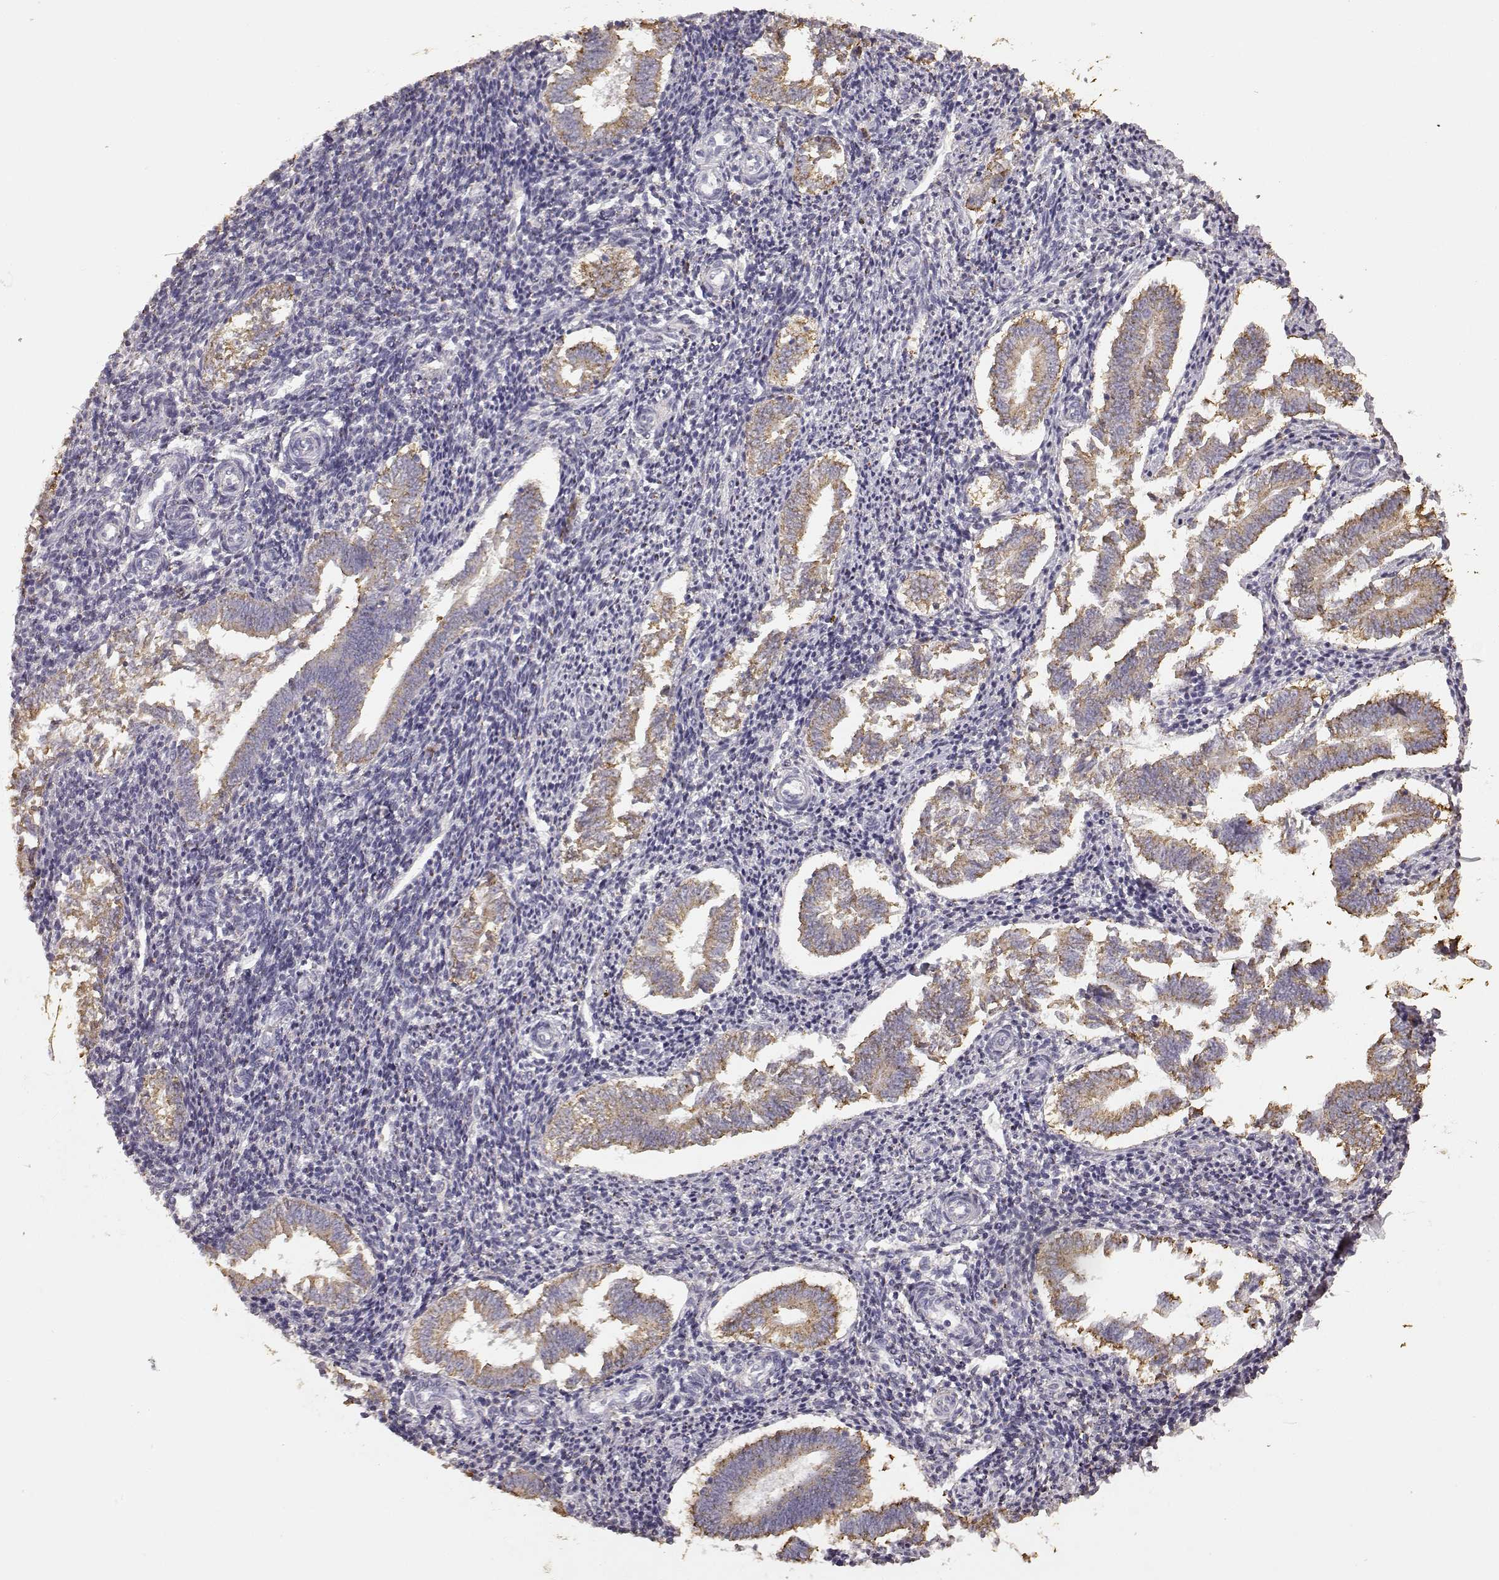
{"staining": {"intensity": "negative", "quantity": "none", "location": "none"}, "tissue": "endometrium", "cell_type": "Cells in endometrial stroma", "image_type": "normal", "snomed": [{"axis": "morphology", "description": "Normal tissue, NOS"}, {"axis": "topography", "description": "Endometrium"}], "caption": "Immunohistochemistry (IHC) micrograph of normal endometrium stained for a protein (brown), which shows no staining in cells in endometrial stroma.", "gene": "GABRG3", "patient": {"sex": "female", "age": 25}}